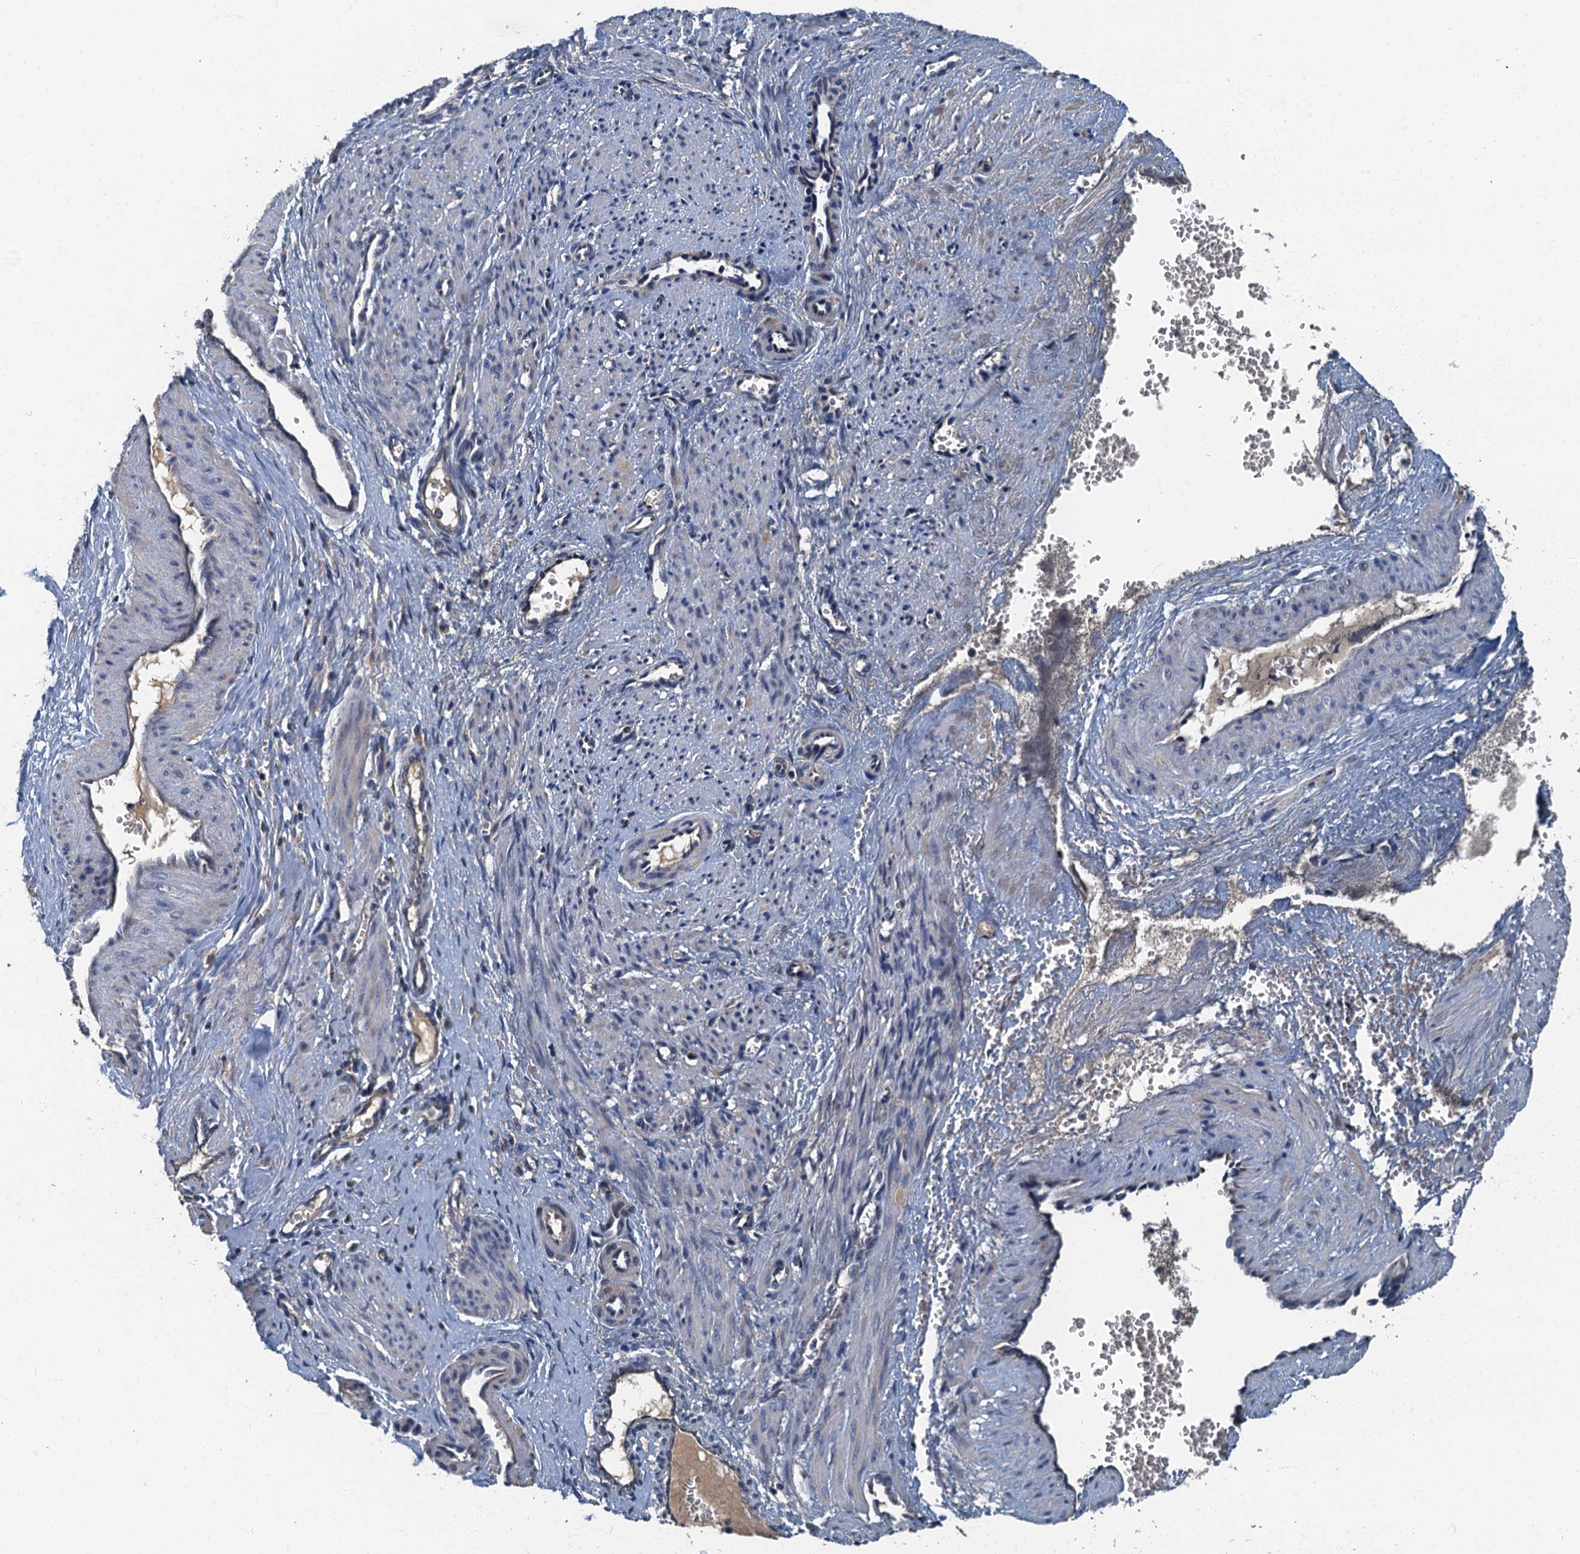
{"staining": {"intensity": "negative", "quantity": "none", "location": "none"}, "tissue": "smooth muscle", "cell_type": "Smooth muscle cells", "image_type": "normal", "snomed": [{"axis": "morphology", "description": "Normal tissue, NOS"}, {"axis": "topography", "description": "Endometrium"}], "caption": "Smooth muscle cells are negative for brown protein staining in benign smooth muscle. (DAB (3,3'-diaminobenzidine) immunohistochemistry with hematoxylin counter stain).", "gene": "DDX49", "patient": {"sex": "female", "age": 33}}